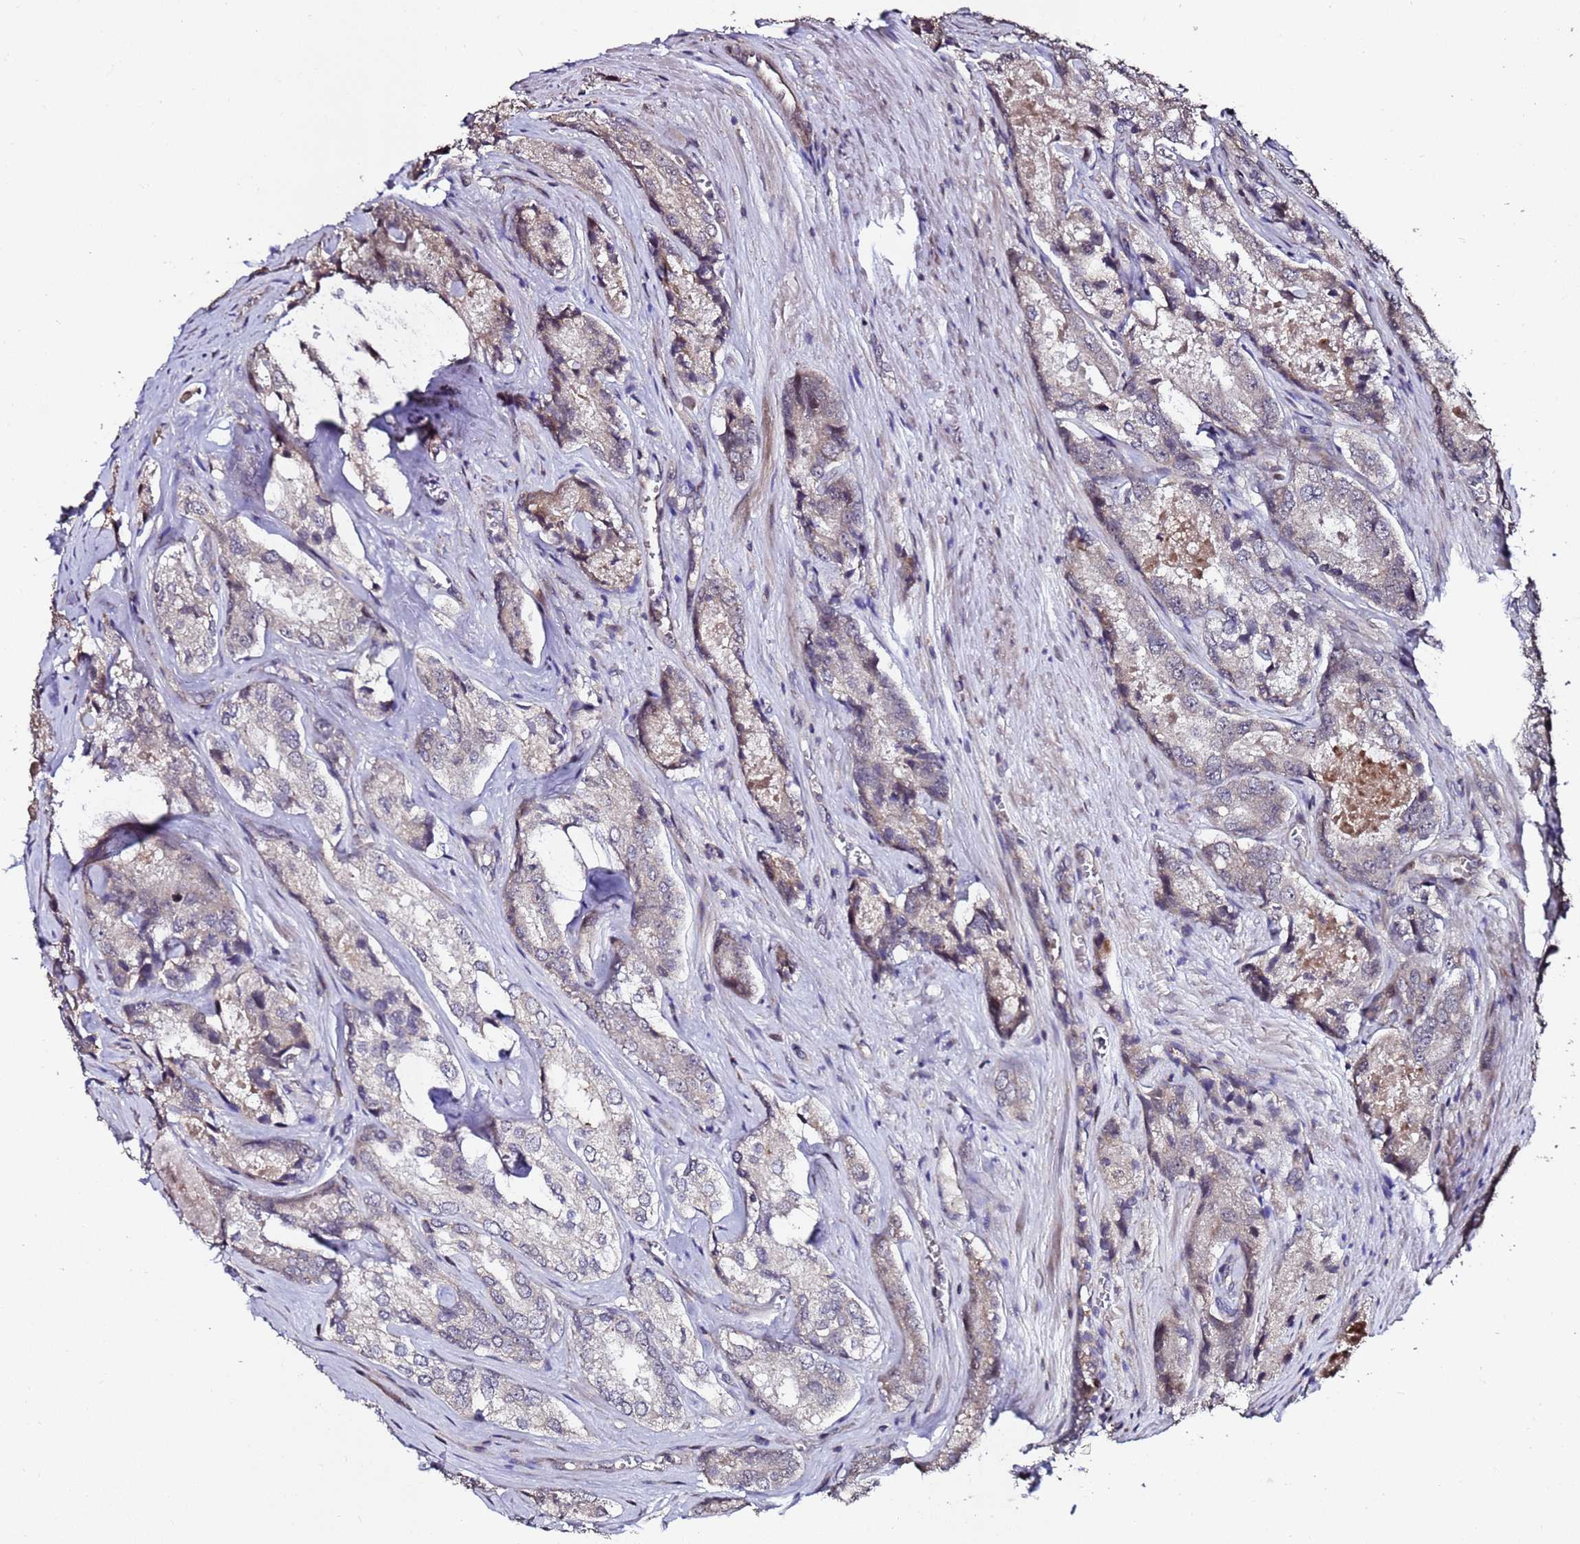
{"staining": {"intensity": "weak", "quantity": "<25%", "location": "cytoplasmic/membranous"}, "tissue": "prostate cancer", "cell_type": "Tumor cells", "image_type": "cancer", "snomed": [{"axis": "morphology", "description": "Adenocarcinoma, Low grade"}, {"axis": "topography", "description": "Prostate"}], "caption": "High power microscopy histopathology image of an immunohistochemistry micrograph of adenocarcinoma (low-grade) (prostate), revealing no significant staining in tumor cells.", "gene": "PRODH", "patient": {"sex": "male", "age": 68}}